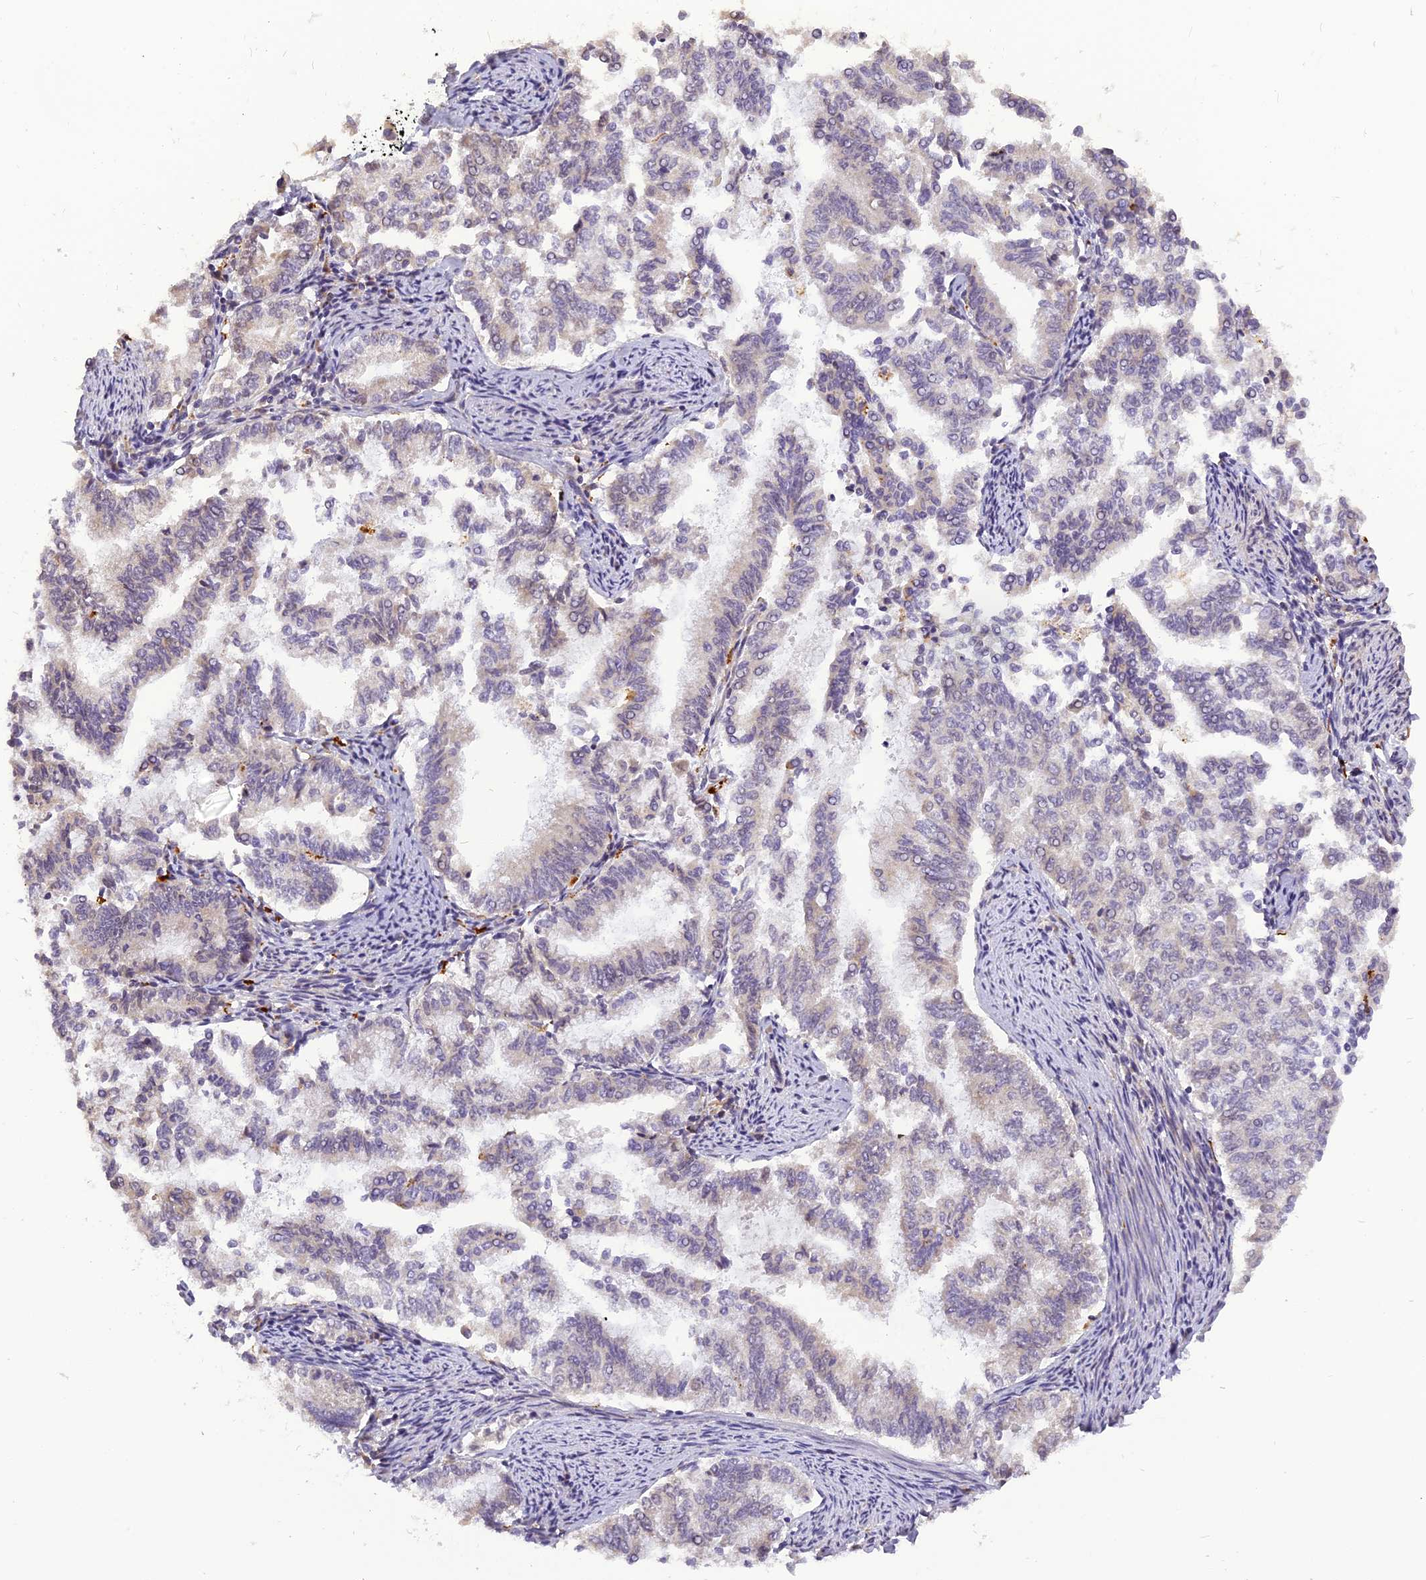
{"staining": {"intensity": "weak", "quantity": "<25%", "location": "cytoplasmic/membranous"}, "tissue": "endometrial cancer", "cell_type": "Tumor cells", "image_type": "cancer", "snomed": [{"axis": "morphology", "description": "Adenocarcinoma, NOS"}, {"axis": "topography", "description": "Endometrium"}], "caption": "This is a image of immunohistochemistry staining of endometrial cancer (adenocarcinoma), which shows no positivity in tumor cells. (Immunohistochemistry (ihc), brightfield microscopy, high magnification).", "gene": "FNIP2", "patient": {"sex": "female", "age": 79}}